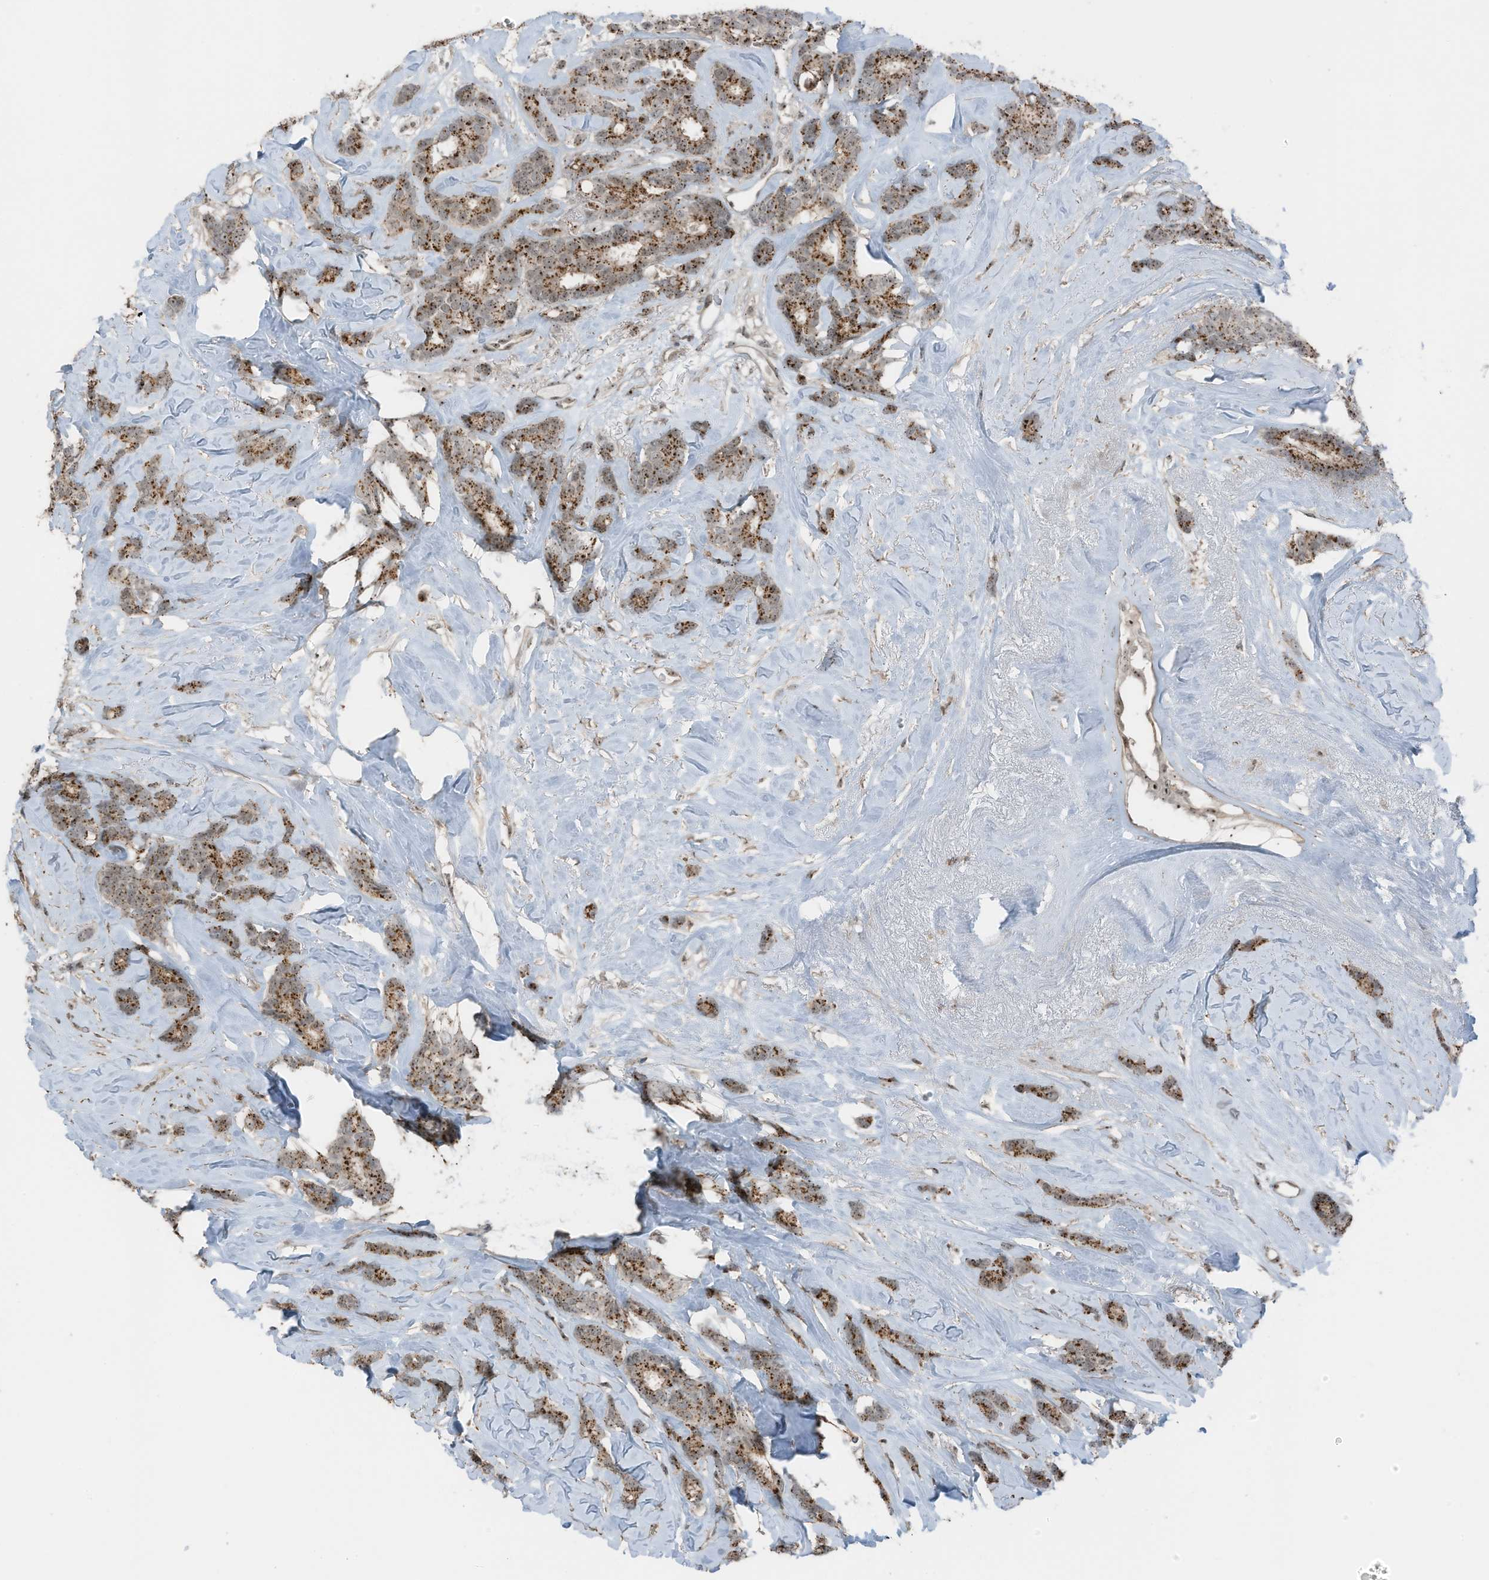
{"staining": {"intensity": "moderate", "quantity": ">75%", "location": "cytoplasmic/membranous,nuclear"}, "tissue": "breast cancer", "cell_type": "Tumor cells", "image_type": "cancer", "snomed": [{"axis": "morphology", "description": "Duct carcinoma"}, {"axis": "topography", "description": "Breast"}], "caption": "Protein expression by immunohistochemistry demonstrates moderate cytoplasmic/membranous and nuclear positivity in about >75% of tumor cells in breast cancer (invasive ductal carcinoma). The staining was performed using DAB (3,3'-diaminobenzidine) to visualize the protein expression in brown, while the nuclei were stained in blue with hematoxylin (Magnification: 20x).", "gene": "UTP3", "patient": {"sex": "female", "age": 87}}